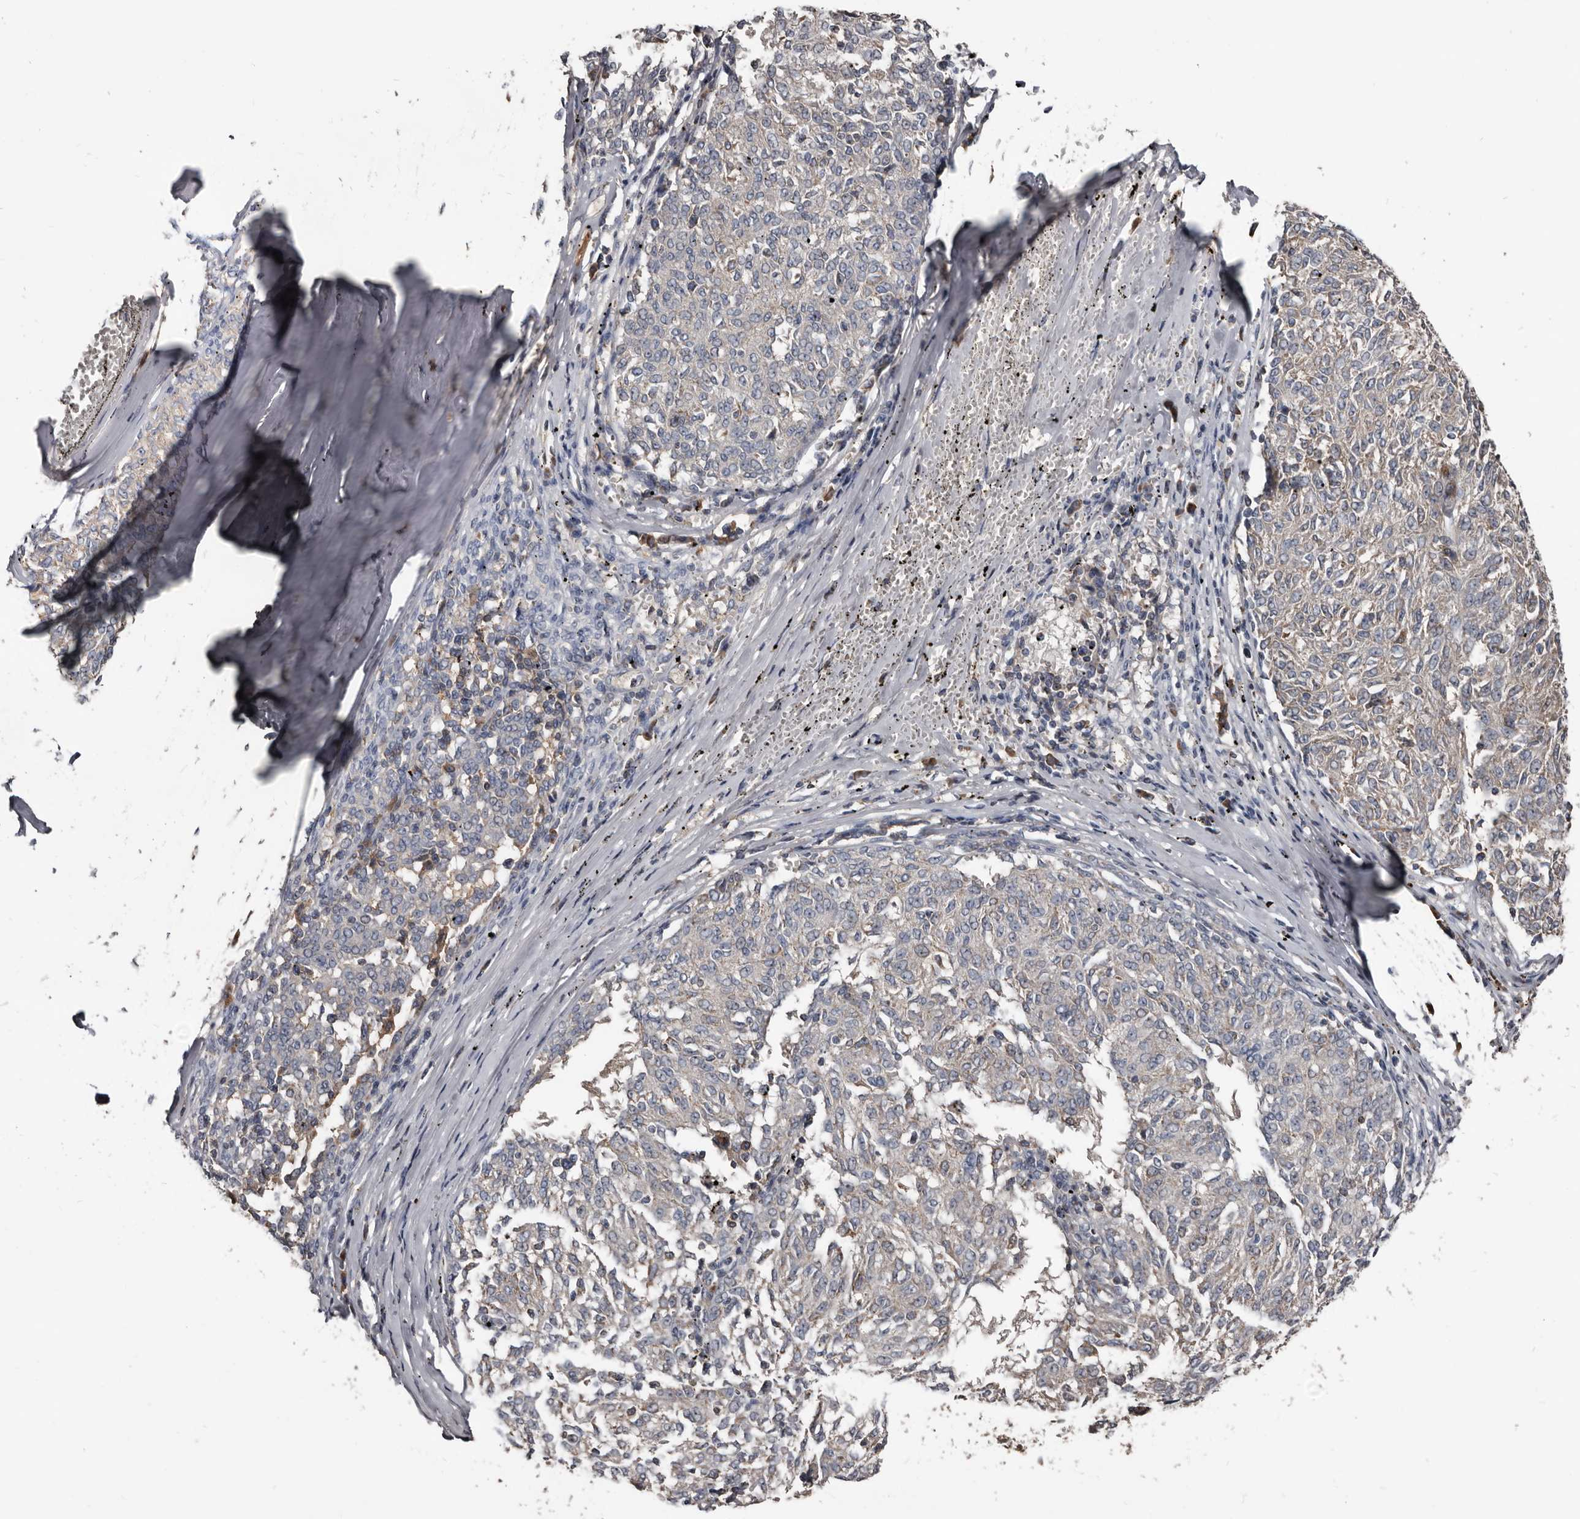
{"staining": {"intensity": "weak", "quantity": "25%-75%", "location": "cytoplasmic/membranous"}, "tissue": "melanoma", "cell_type": "Tumor cells", "image_type": "cancer", "snomed": [{"axis": "morphology", "description": "Malignant melanoma, NOS"}, {"axis": "topography", "description": "Skin"}], "caption": "A brown stain labels weak cytoplasmic/membranous expression of a protein in human malignant melanoma tumor cells.", "gene": "GREB1", "patient": {"sex": "female", "age": 72}}